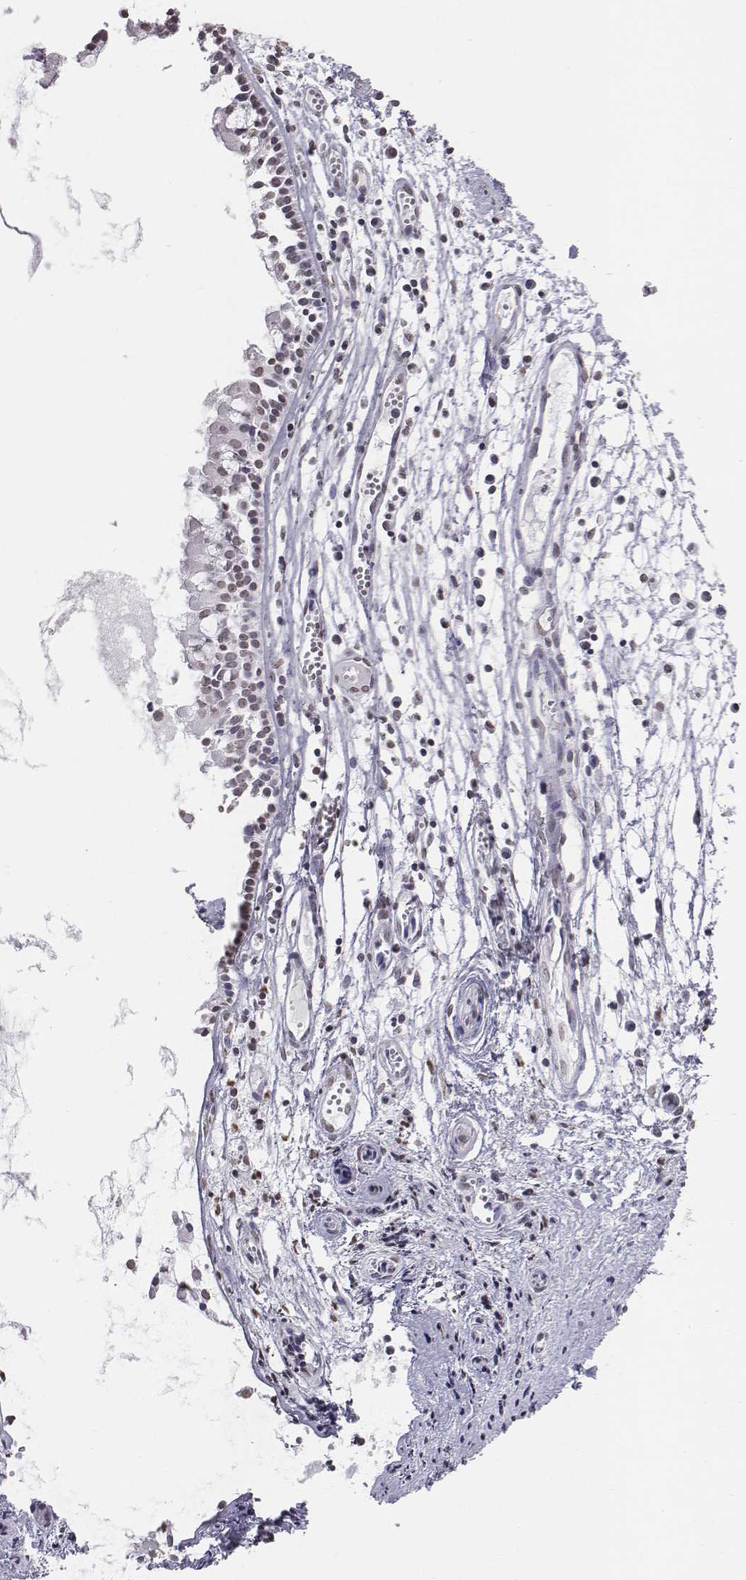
{"staining": {"intensity": "weak", "quantity": "25%-75%", "location": "nuclear"}, "tissue": "nasopharynx", "cell_type": "Respiratory epithelial cells", "image_type": "normal", "snomed": [{"axis": "morphology", "description": "Normal tissue, NOS"}, {"axis": "topography", "description": "Nasopharynx"}], "caption": "Protein analysis of unremarkable nasopharynx demonstrates weak nuclear positivity in about 25%-75% of respiratory epithelial cells. The staining is performed using DAB brown chromogen to label protein expression. The nuclei are counter-stained blue using hematoxylin.", "gene": "BARHL1", "patient": {"sex": "male", "age": 31}}